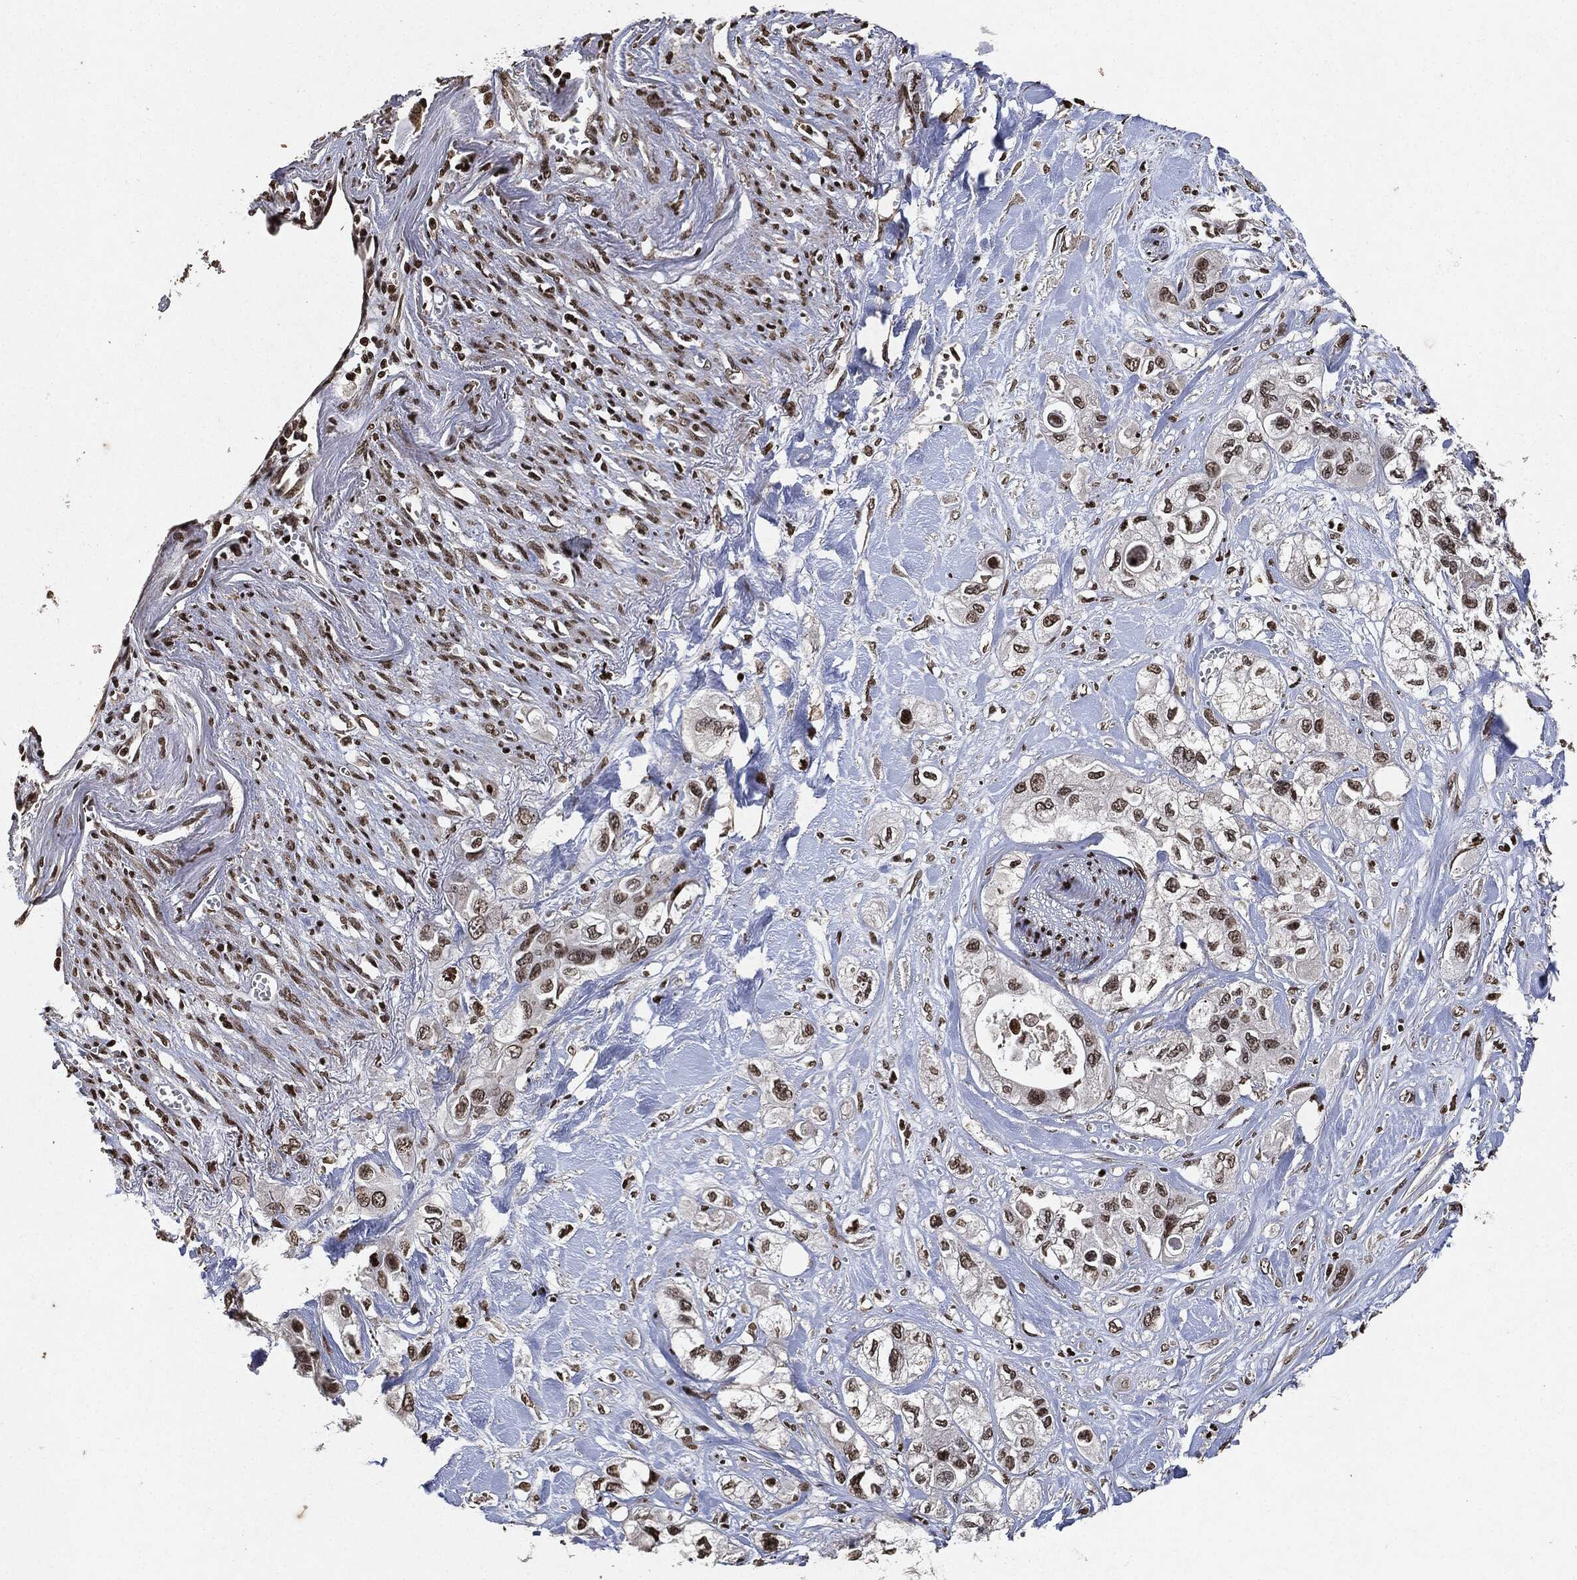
{"staining": {"intensity": "weak", "quantity": "25%-75%", "location": "nuclear"}, "tissue": "pancreatic cancer", "cell_type": "Tumor cells", "image_type": "cancer", "snomed": [{"axis": "morphology", "description": "Adenocarcinoma, NOS"}, {"axis": "topography", "description": "Pancreas"}], "caption": "Pancreatic cancer stained with a protein marker reveals weak staining in tumor cells.", "gene": "JUN", "patient": {"sex": "male", "age": 72}}